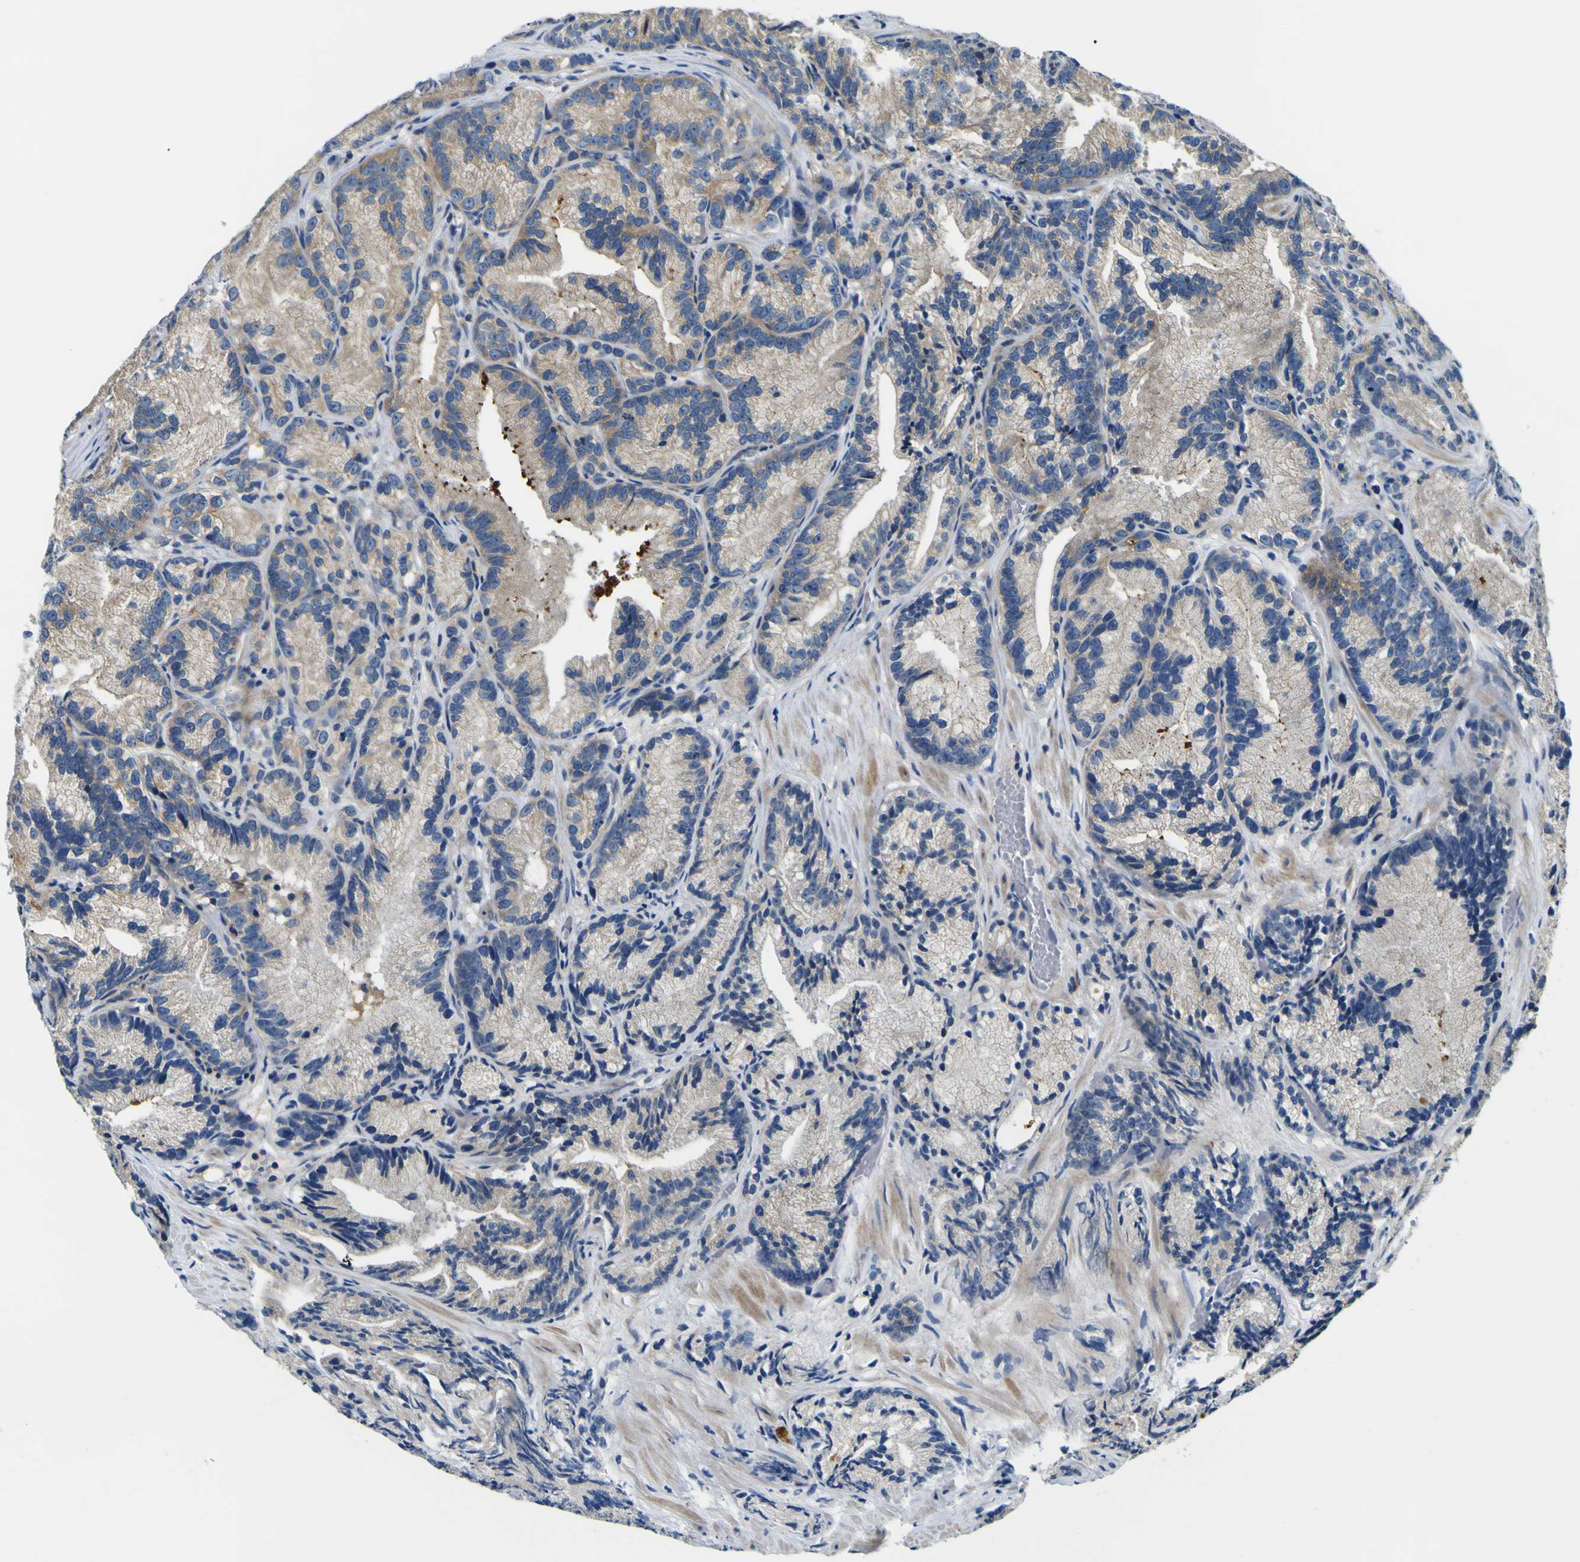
{"staining": {"intensity": "moderate", "quantity": "25%-75%", "location": "cytoplasmic/membranous"}, "tissue": "prostate cancer", "cell_type": "Tumor cells", "image_type": "cancer", "snomed": [{"axis": "morphology", "description": "Adenocarcinoma, Low grade"}, {"axis": "topography", "description": "Prostate"}], "caption": "Immunohistochemical staining of human low-grade adenocarcinoma (prostate) shows medium levels of moderate cytoplasmic/membranous protein expression in about 25%-75% of tumor cells. (Brightfield microscopy of DAB IHC at high magnification).", "gene": "CLSTN1", "patient": {"sex": "male", "age": 89}}